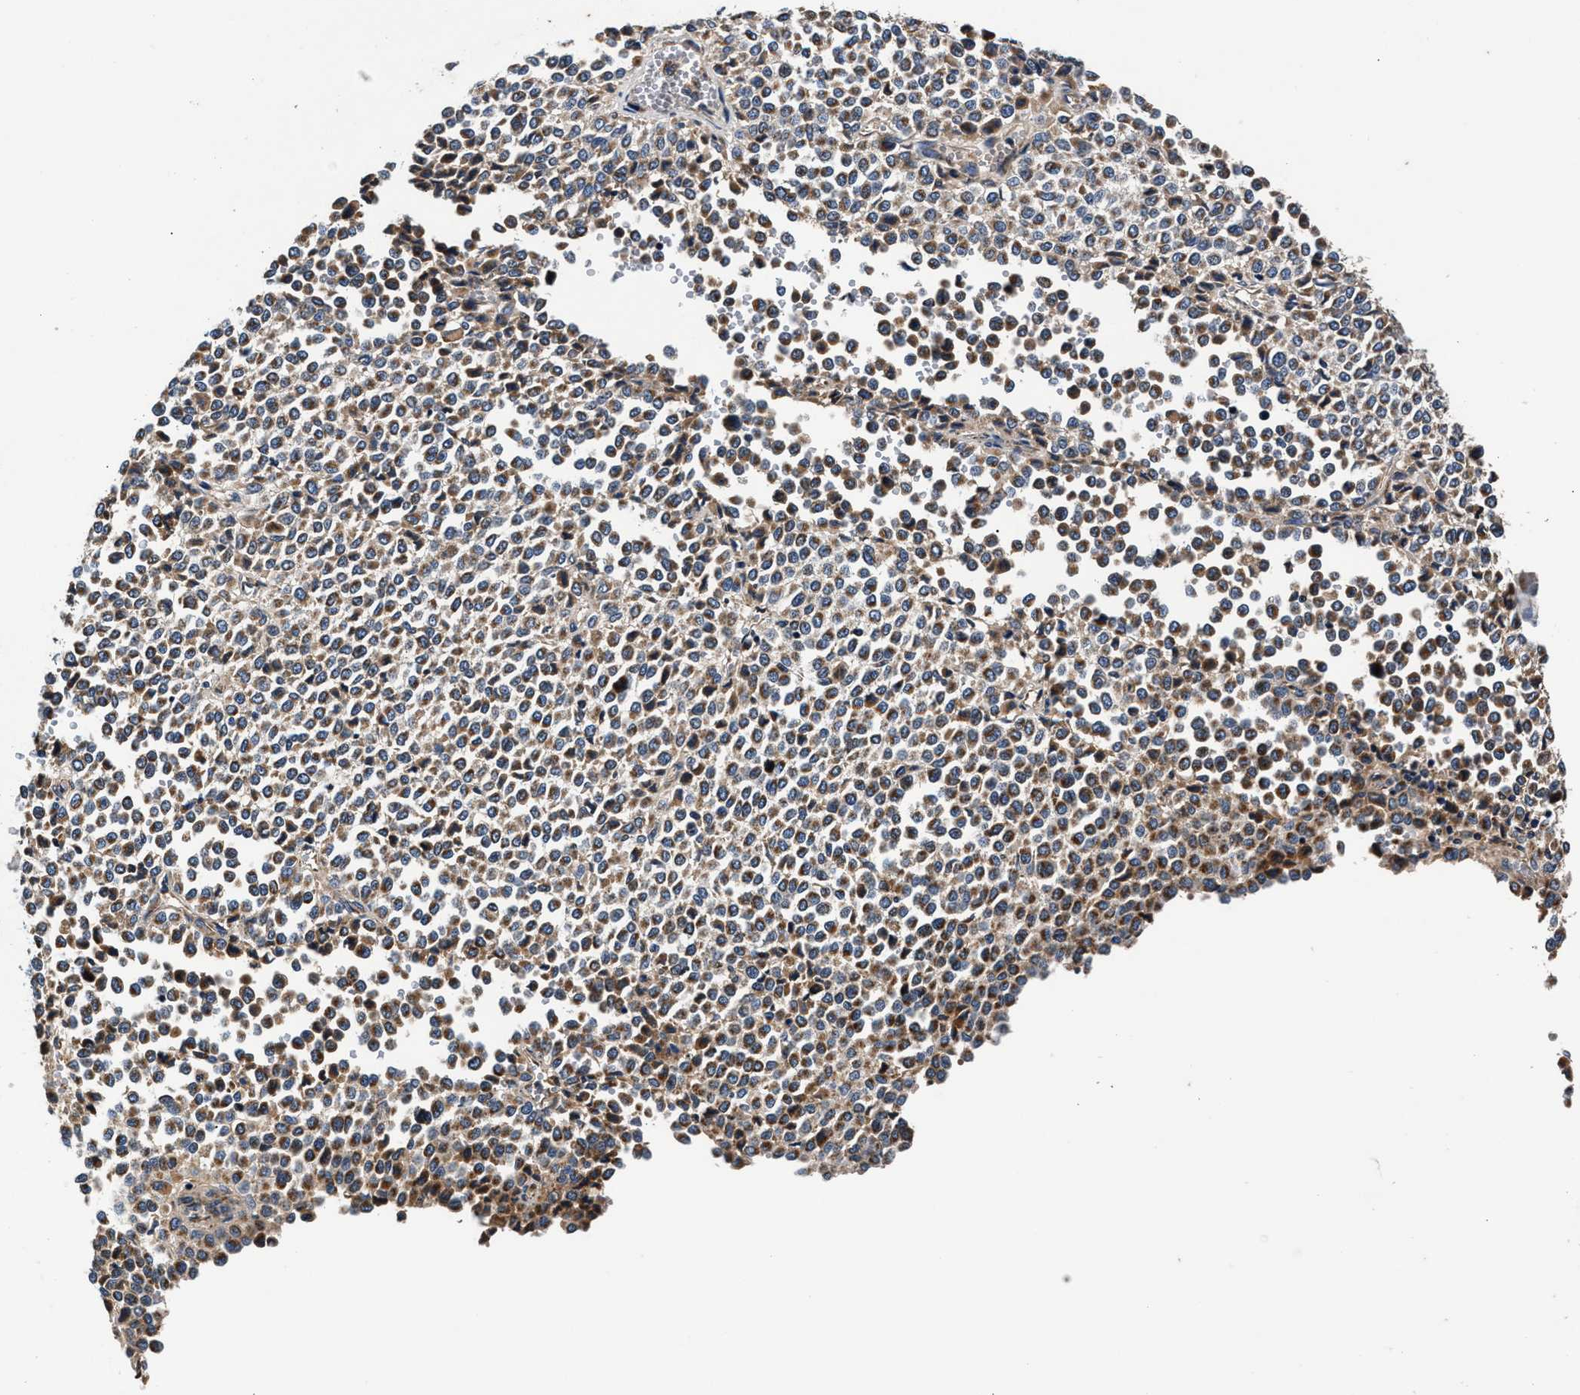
{"staining": {"intensity": "moderate", "quantity": ">75%", "location": "cytoplasmic/membranous"}, "tissue": "melanoma", "cell_type": "Tumor cells", "image_type": "cancer", "snomed": [{"axis": "morphology", "description": "Malignant melanoma, Metastatic site"}, {"axis": "topography", "description": "Pancreas"}], "caption": "A brown stain shows moderate cytoplasmic/membranous staining of a protein in human melanoma tumor cells.", "gene": "IMMT", "patient": {"sex": "female", "age": 30}}